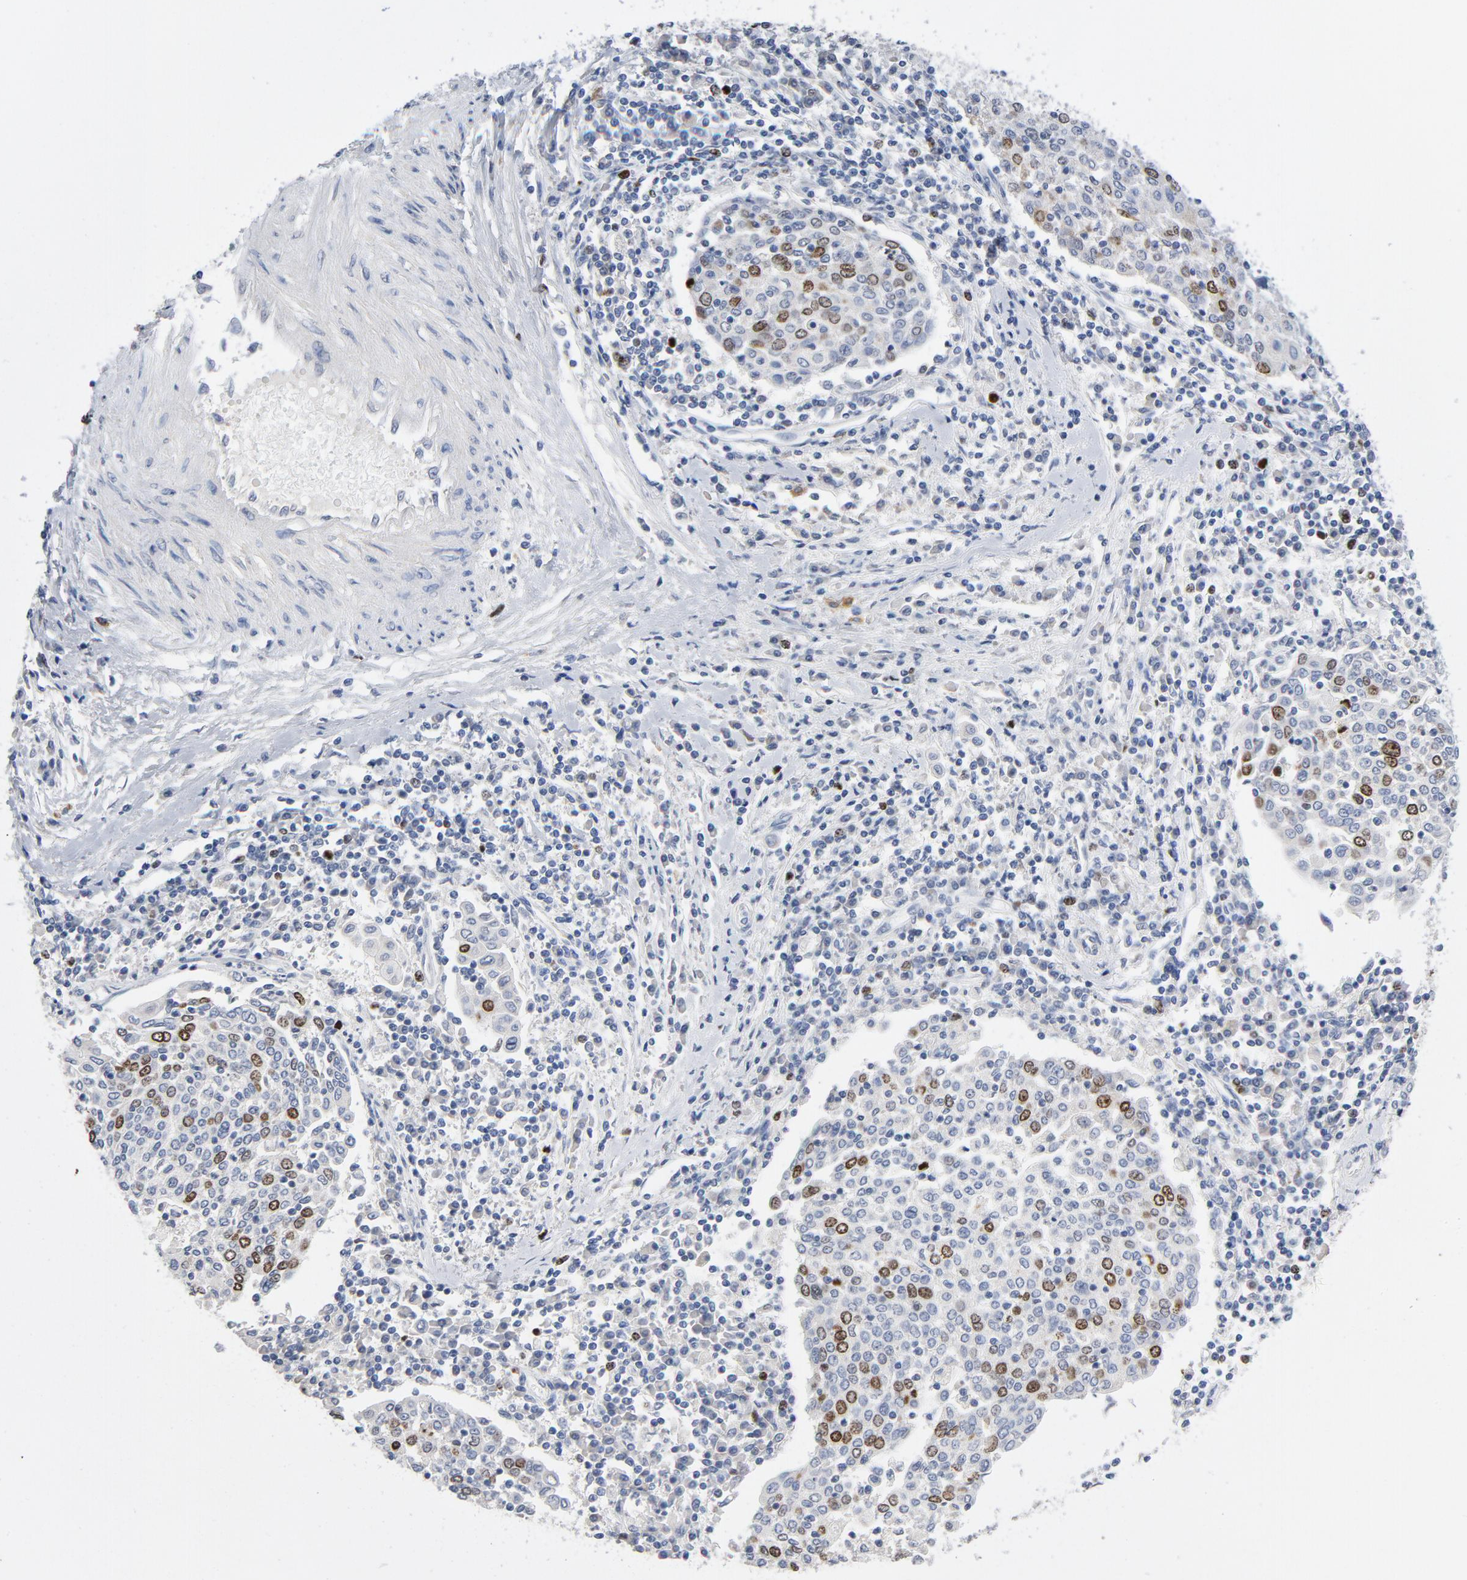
{"staining": {"intensity": "moderate", "quantity": "<25%", "location": "nuclear"}, "tissue": "cervical cancer", "cell_type": "Tumor cells", "image_type": "cancer", "snomed": [{"axis": "morphology", "description": "Squamous cell carcinoma, NOS"}, {"axis": "topography", "description": "Cervix"}], "caption": "DAB immunohistochemical staining of cervical squamous cell carcinoma demonstrates moderate nuclear protein positivity in about <25% of tumor cells.", "gene": "BIRC5", "patient": {"sex": "female", "age": 40}}